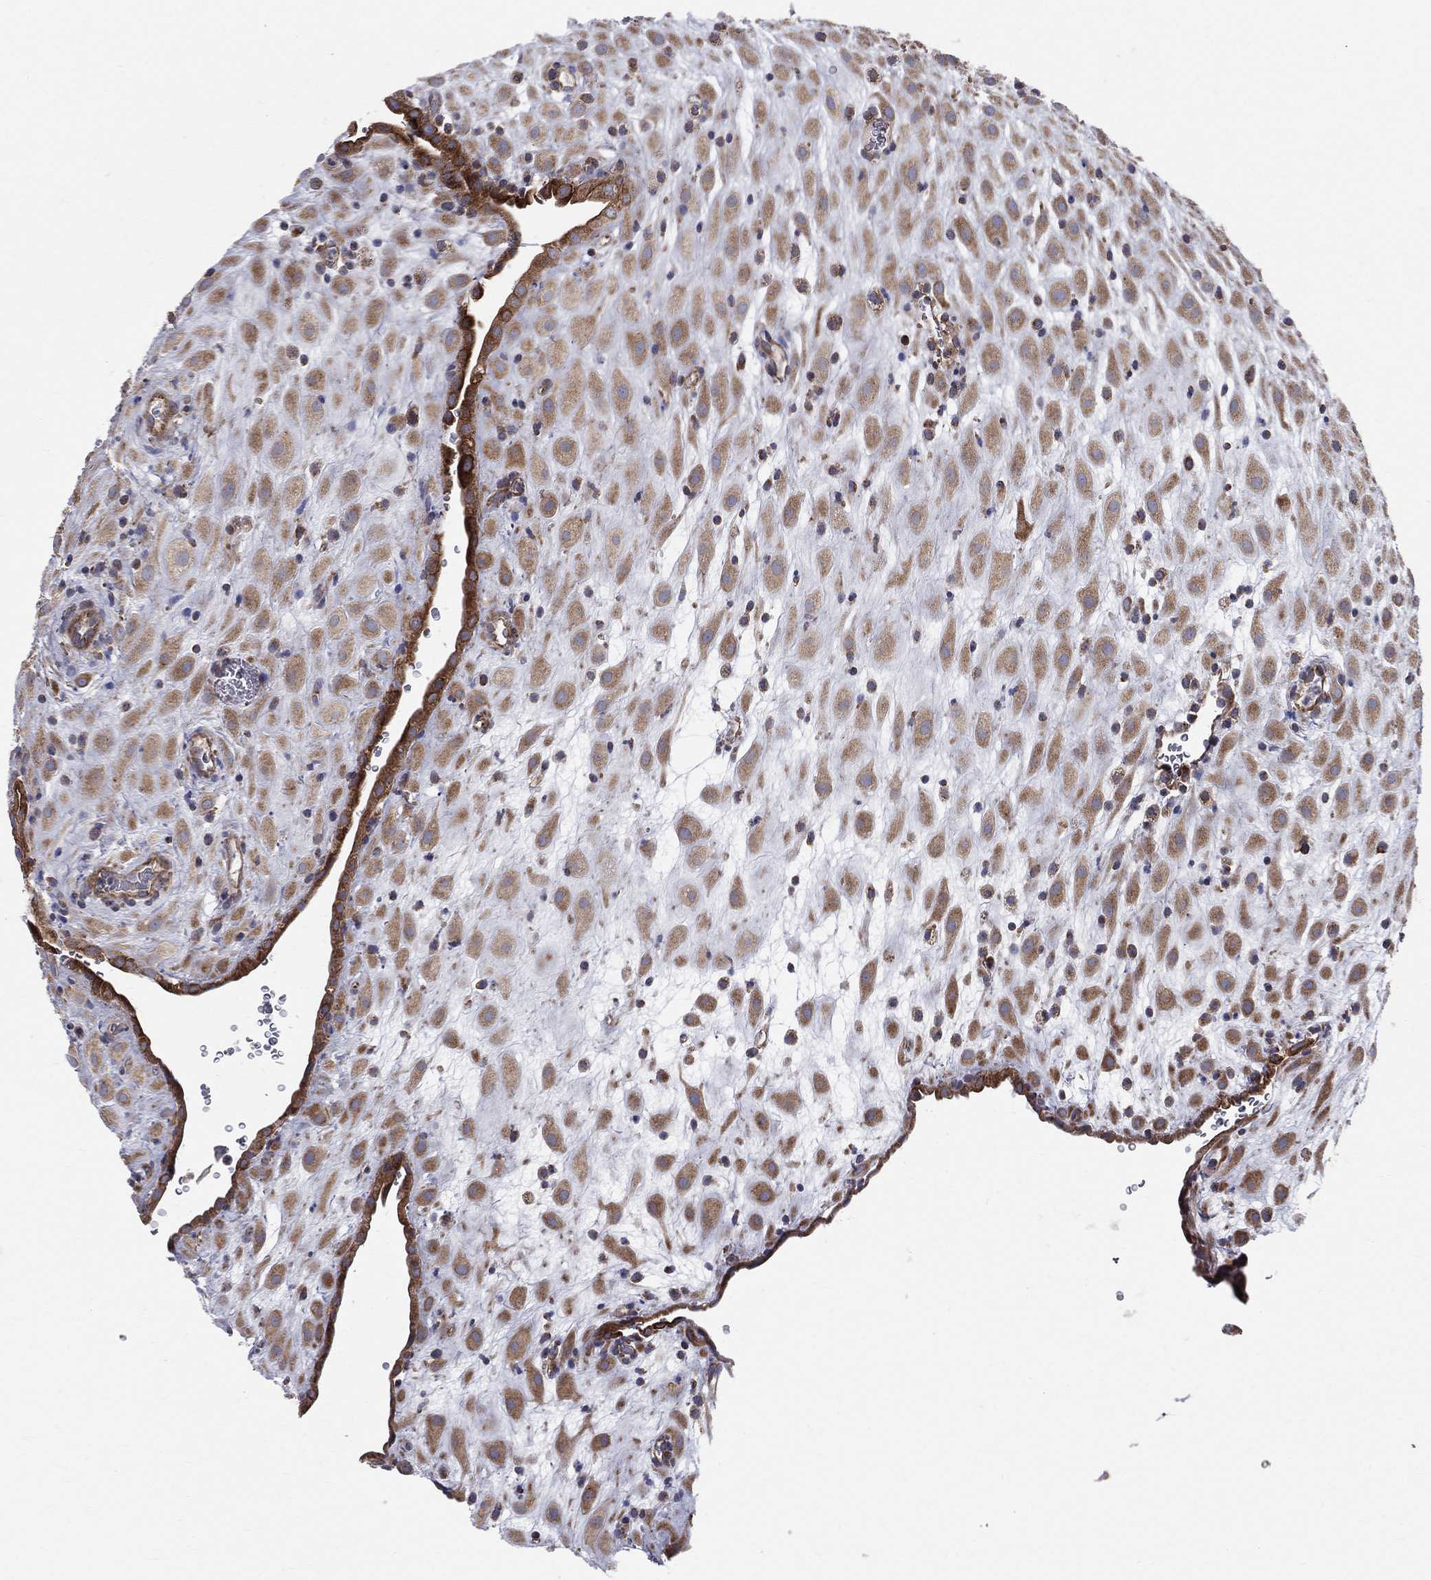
{"staining": {"intensity": "moderate", "quantity": ">75%", "location": "cytoplasmic/membranous"}, "tissue": "placenta", "cell_type": "Decidual cells", "image_type": "normal", "snomed": [{"axis": "morphology", "description": "Normal tissue, NOS"}, {"axis": "topography", "description": "Placenta"}], "caption": "Protein expression by immunohistochemistry (IHC) reveals moderate cytoplasmic/membranous positivity in about >75% of decidual cells in normal placenta.", "gene": "MIX23", "patient": {"sex": "female", "age": 19}}